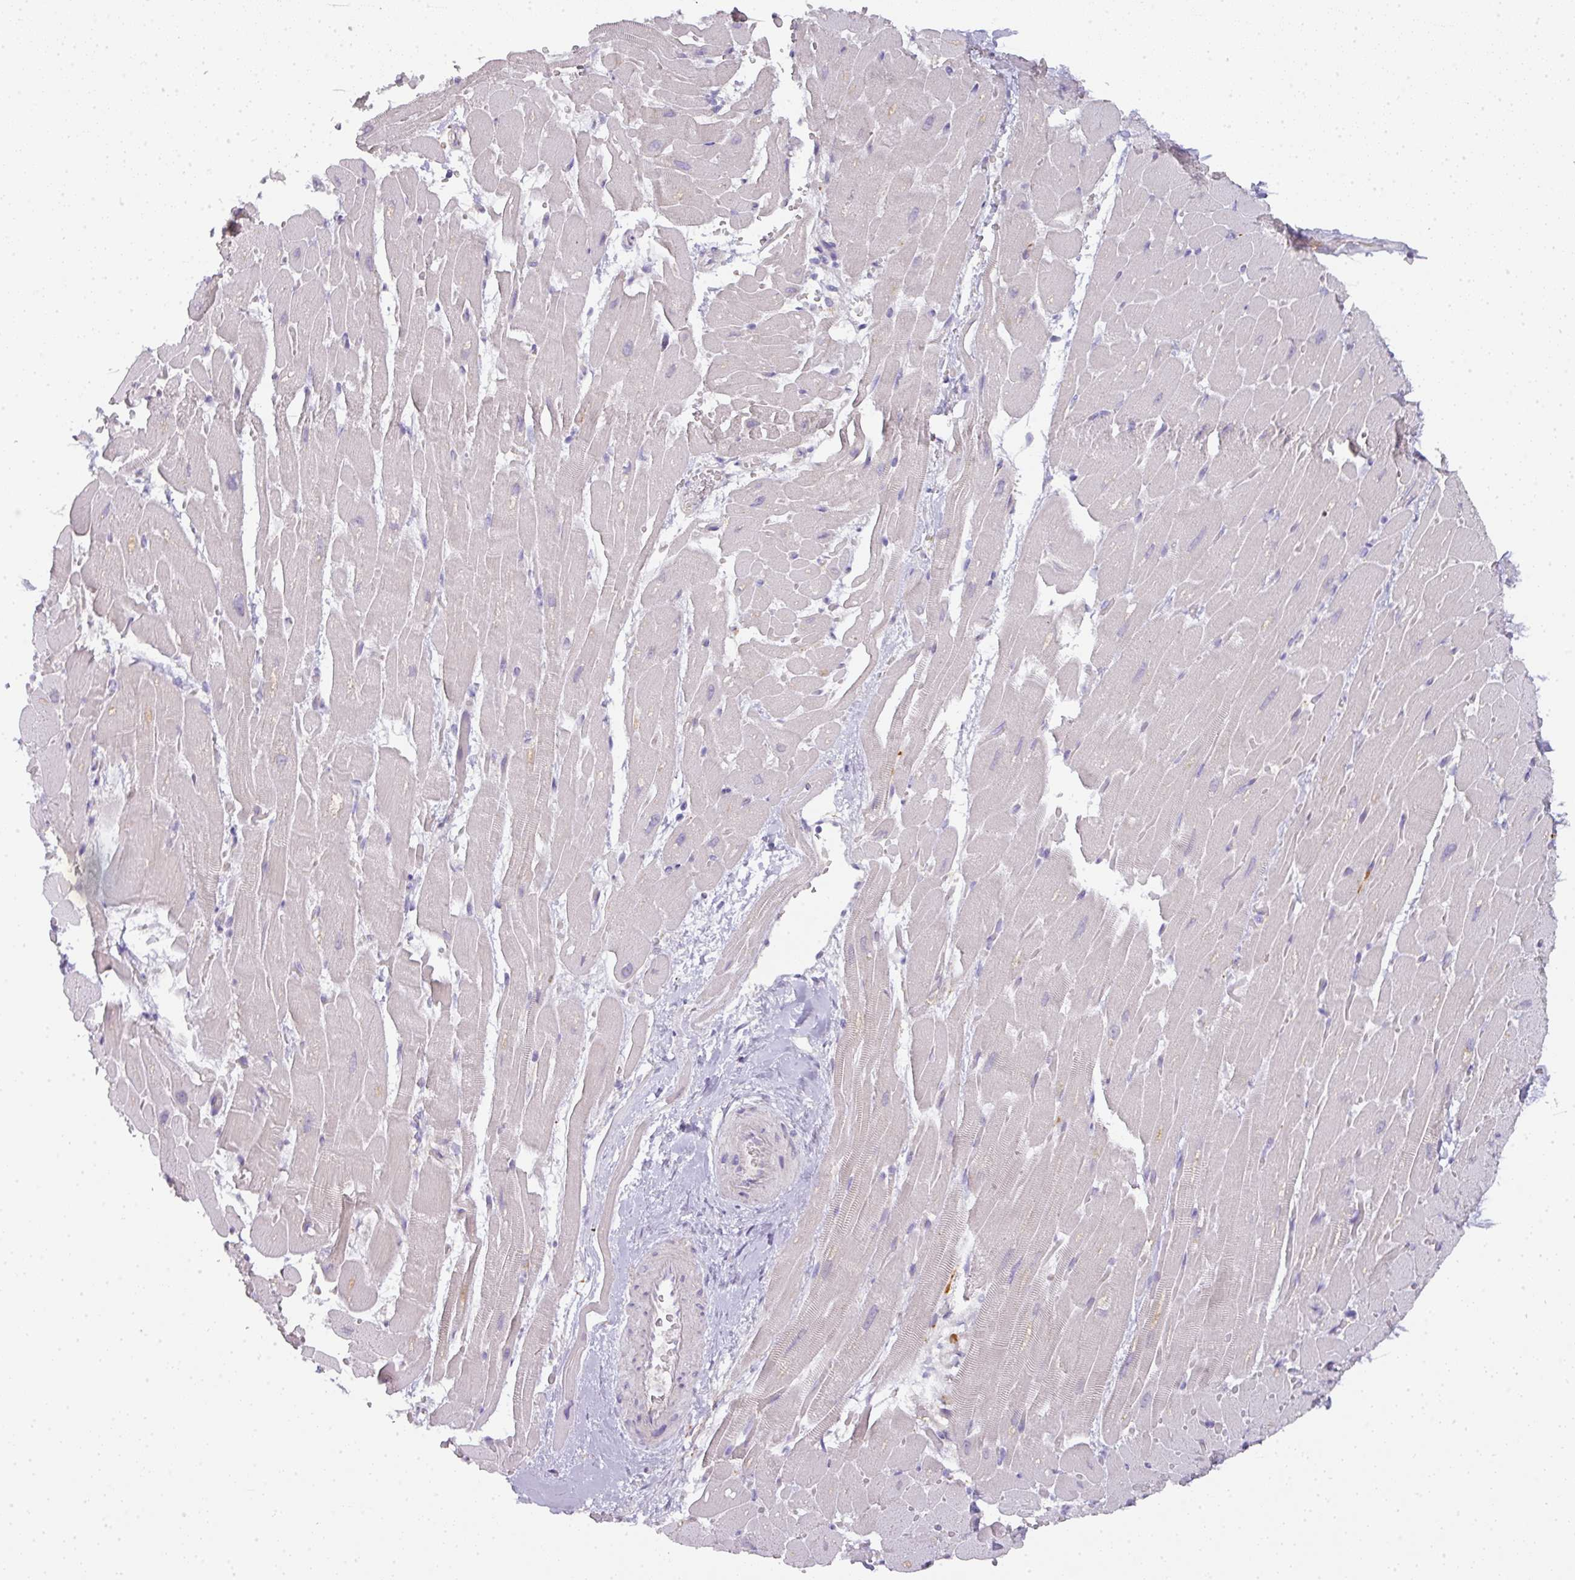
{"staining": {"intensity": "weak", "quantity": "<25%", "location": "cytoplasmic/membranous"}, "tissue": "heart muscle", "cell_type": "Cardiomyocytes", "image_type": "normal", "snomed": [{"axis": "morphology", "description": "Normal tissue, NOS"}, {"axis": "topography", "description": "Heart"}], "caption": "A high-resolution histopathology image shows immunohistochemistry staining of unremarkable heart muscle, which shows no significant positivity in cardiomyocytes. (DAB (3,3'-diaminobenzidine) IHC visualized using brightfield microscopy, high magnification).", "gene": "HHEX", "patient": {"sex": "male", "age": 37}}